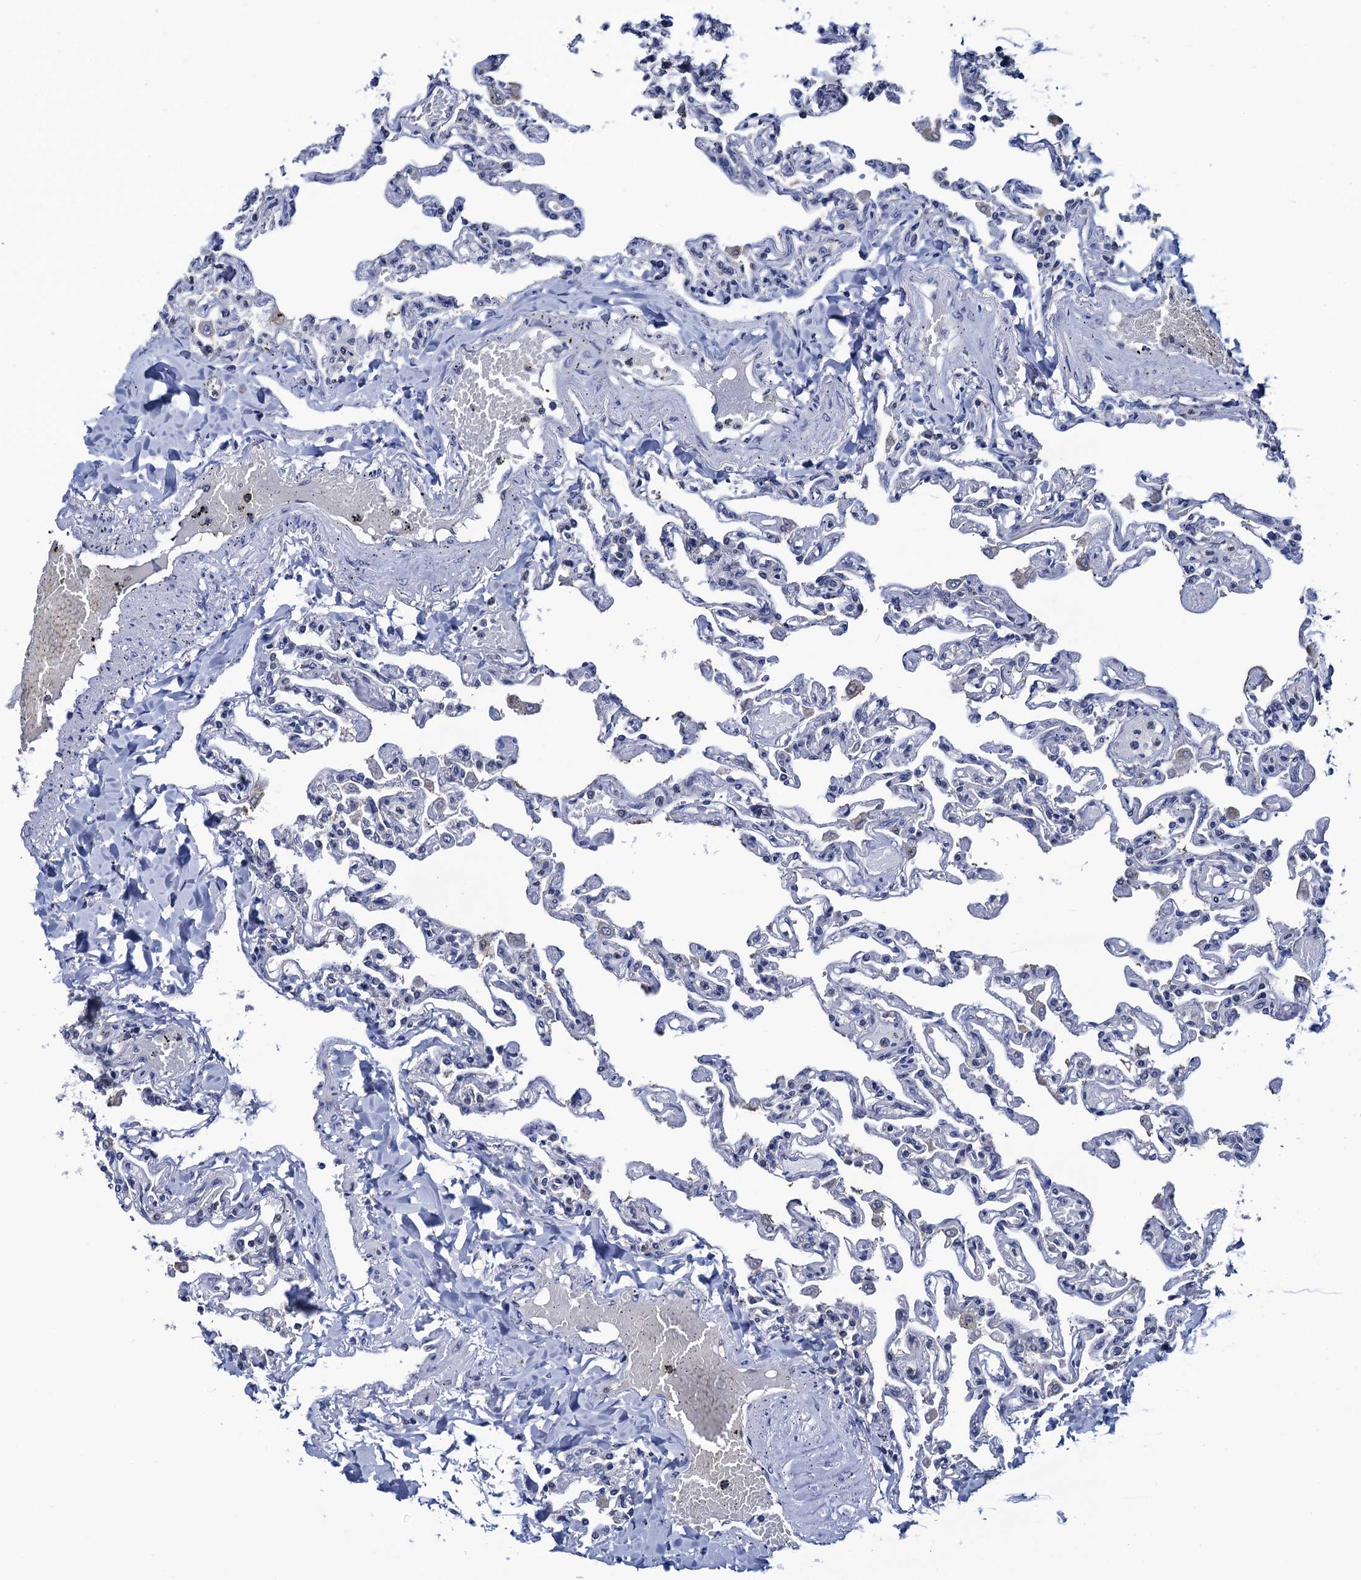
{"staining": {"intensity": "negative", "quantity": "none", "location": "none"}, "tissue": "lung", "cell_type": "Alveolar cells", "image_type": "normal", "snomed": [{"axis": "morphology", "description": "Normal tissue, NOS"}, {"axis": "topography", "description": "Lung"}], "caption": "High power microscopy image of an immunohistochemistry (IHC) micrograph of normal lung, revealing no significant expression in alveolar cells.", "gene": "PTCD3", "patient": {"sex": "male", "age": 21}}